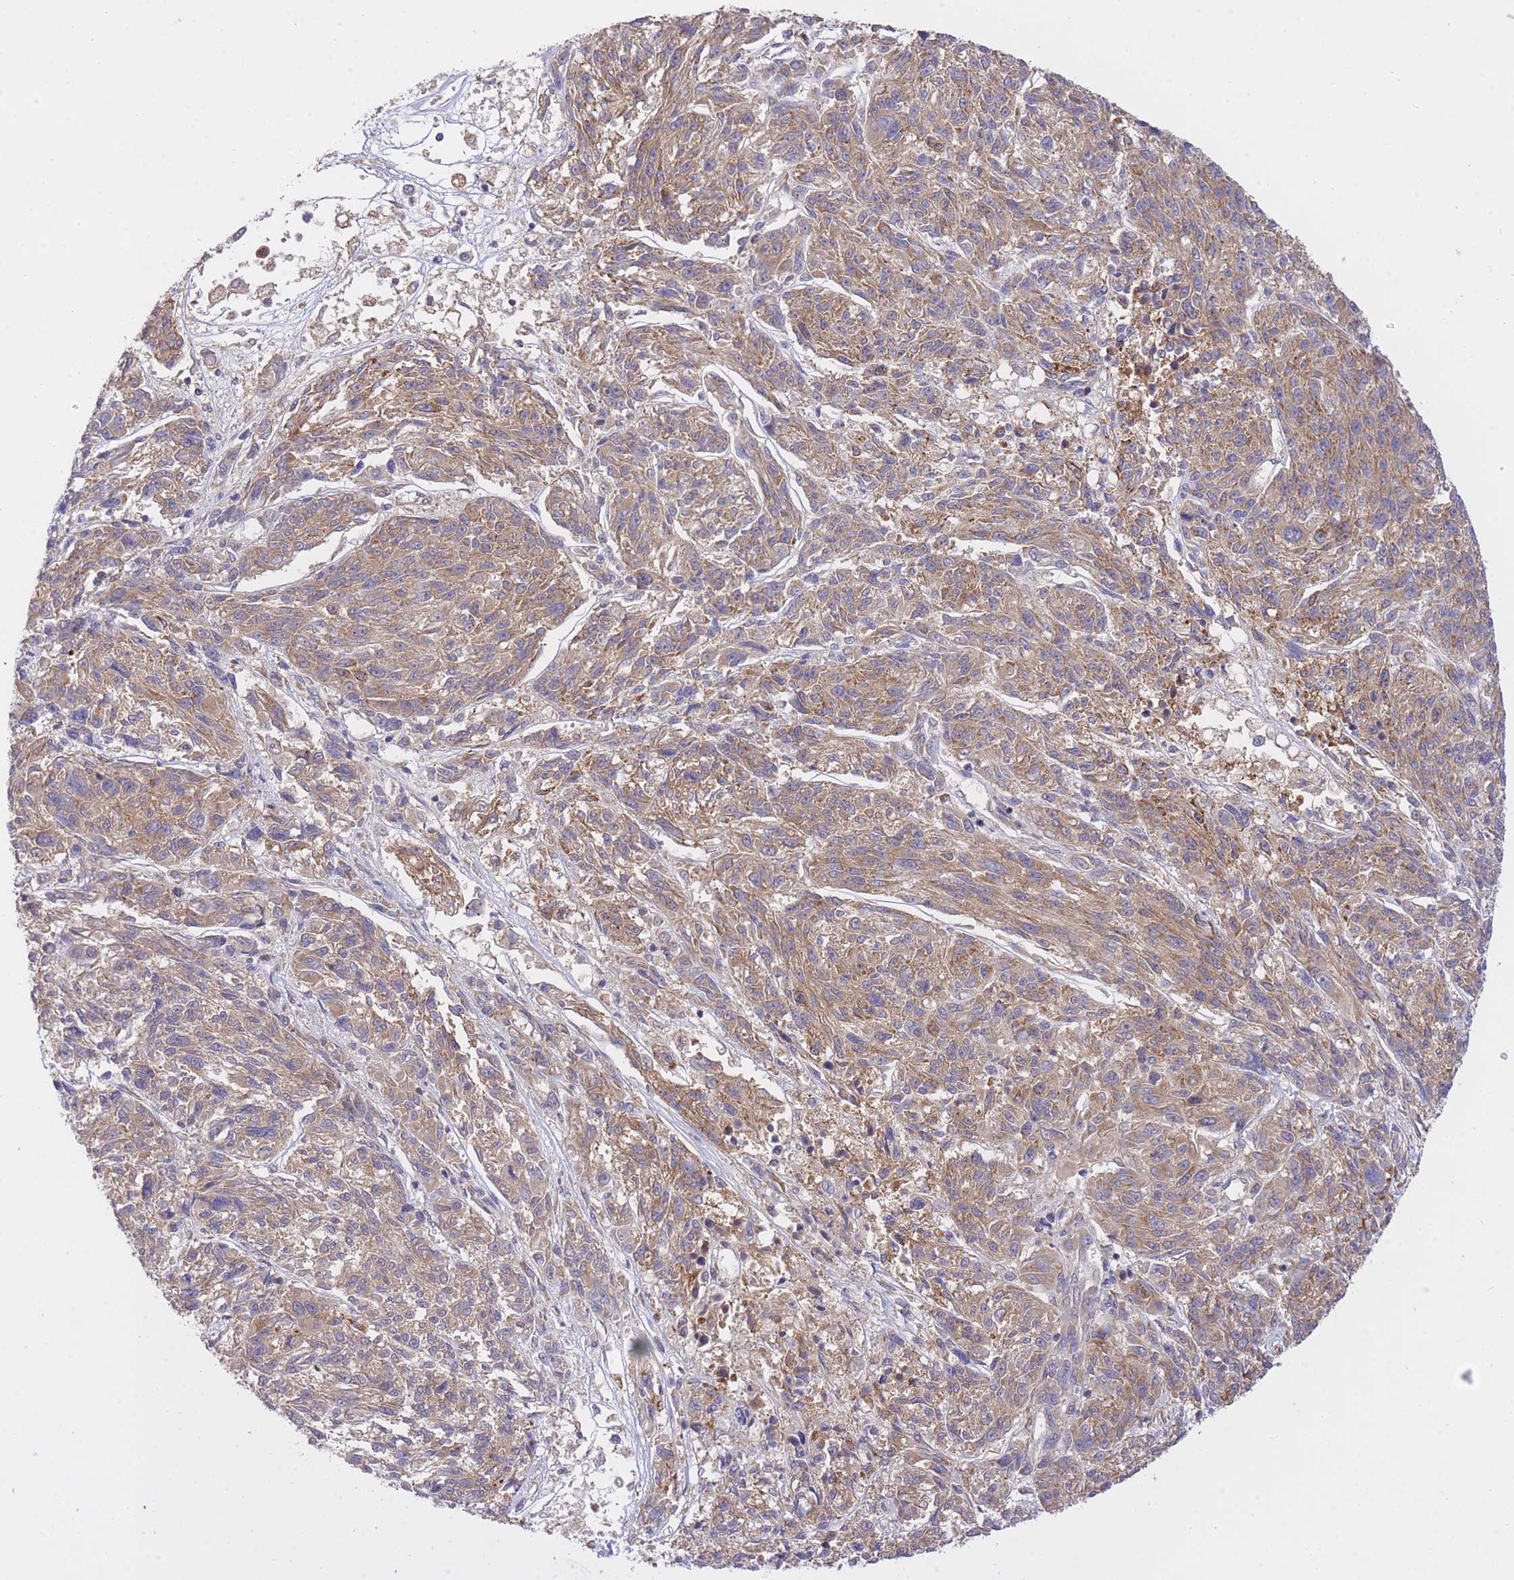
{"staining": {"intensity": "weak", "quantity": ">75%", "location": "cytoplasmic/membranous"}, "tissue": "melanoma", "cell_type": "Tumor cells", "image_type": "cancer", "snomed": [{"axis": "morphology", "description": "Malignant melanoma, NOS"}, {"axis": "topography", "description": "Skin"}], "caption": "Immunohistochemistry of melanoma shows low levels of weak cytoplasmic/membranous expression in approximately >75% of tumor cells. (DAB (3,3'-diaminobenzidine) IHC with brightfield microscopy, high magnification).", "gene": "EIF2B2", "patient": {"sex": "male", "age": 53}}